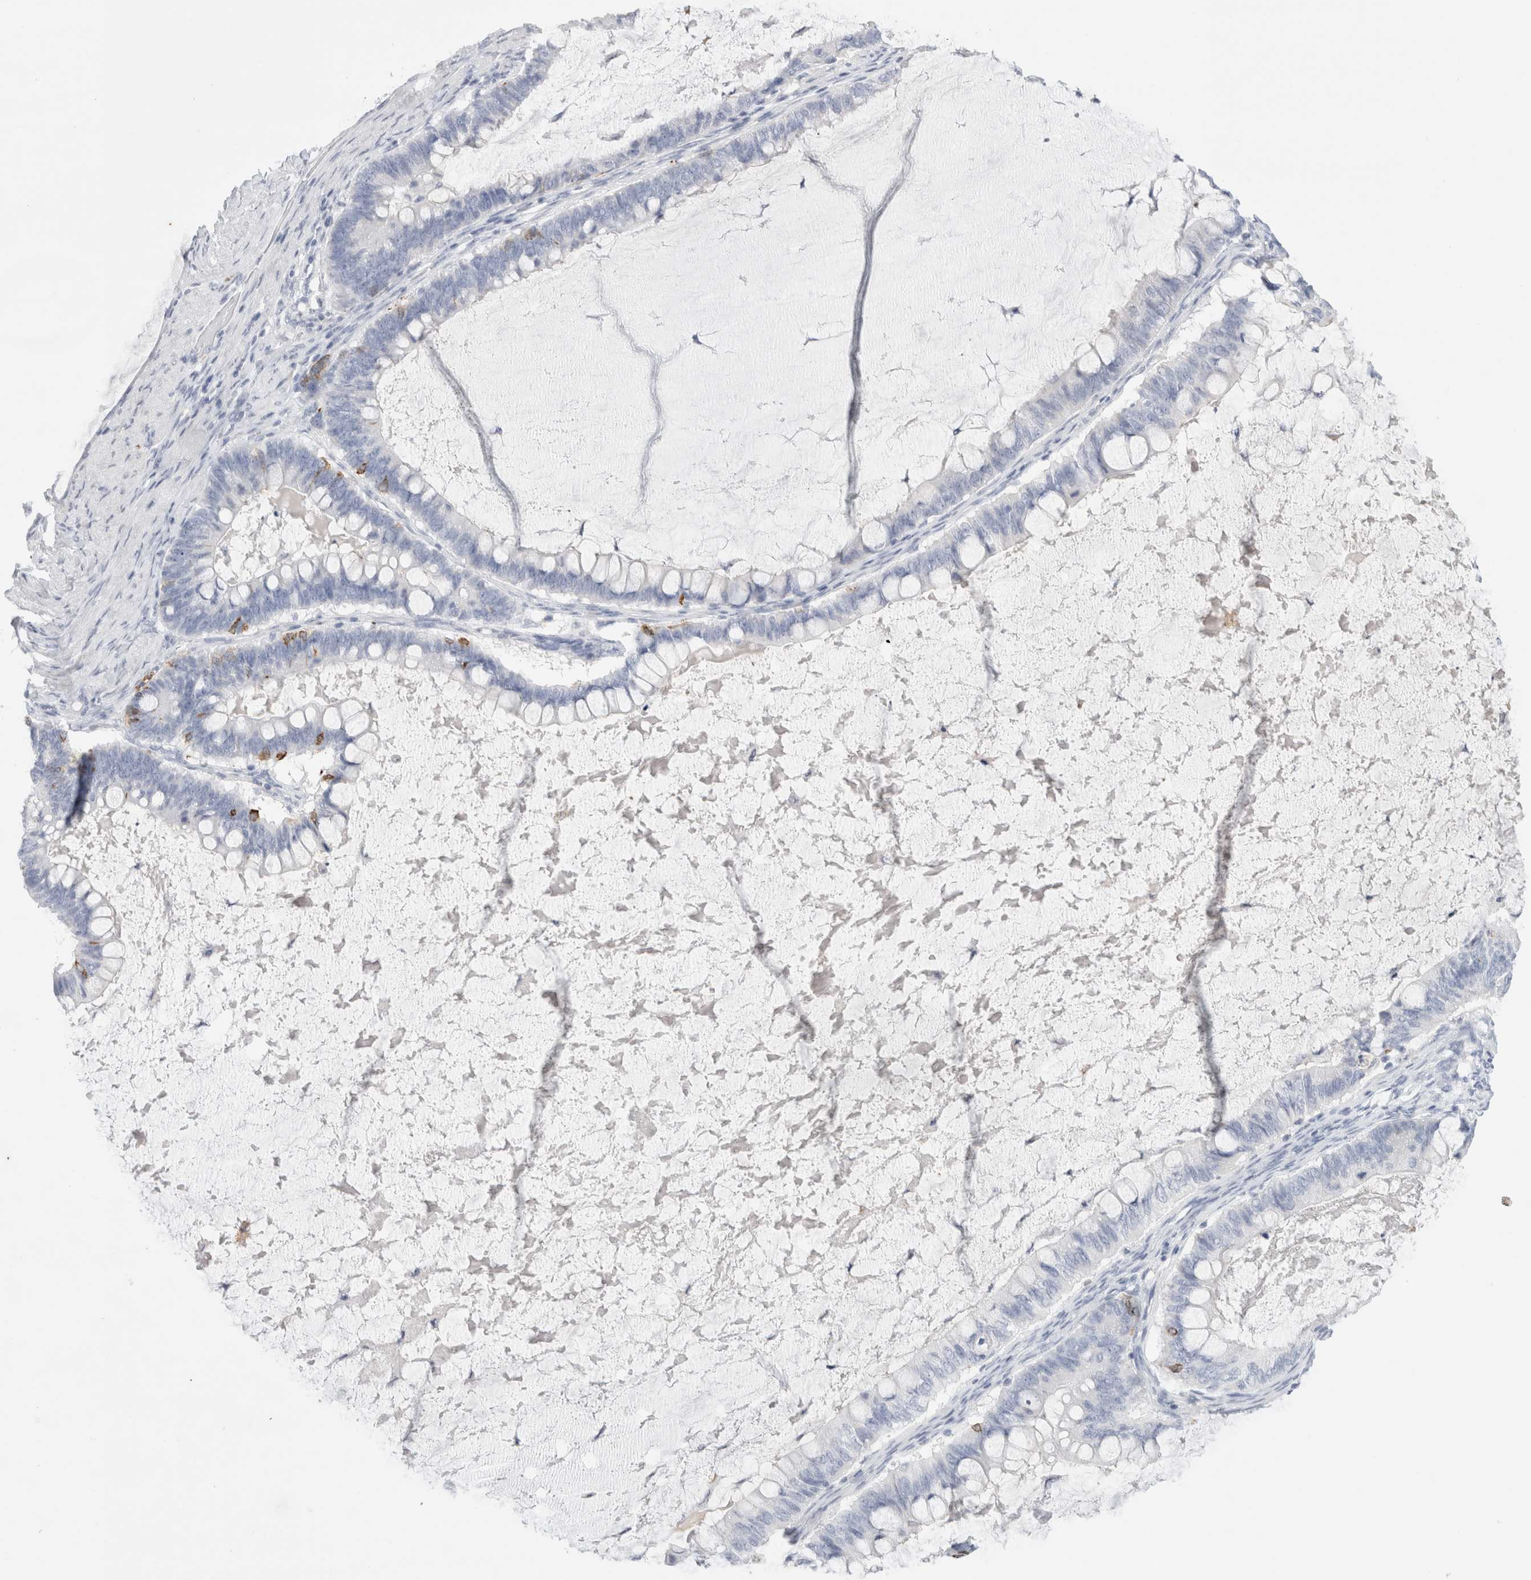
{"staining": {"intensity": "negative", "quantity": "none", "location": "none"}, "tissue": "ovarian cancer", "cell_type": "Tumor cells", "image_type": "cancer", "snomed": [{"axis": "morphology", "description": "Cystadenocarcinoma, mucinous, NOS"}, {"axis": "topography", "description": "Ovary"}], "caption": "There is no significant expression in tumor cells of ovarian cancer.", "gene": "MUC15", "patient": {"sex": "female", "age": 61}}